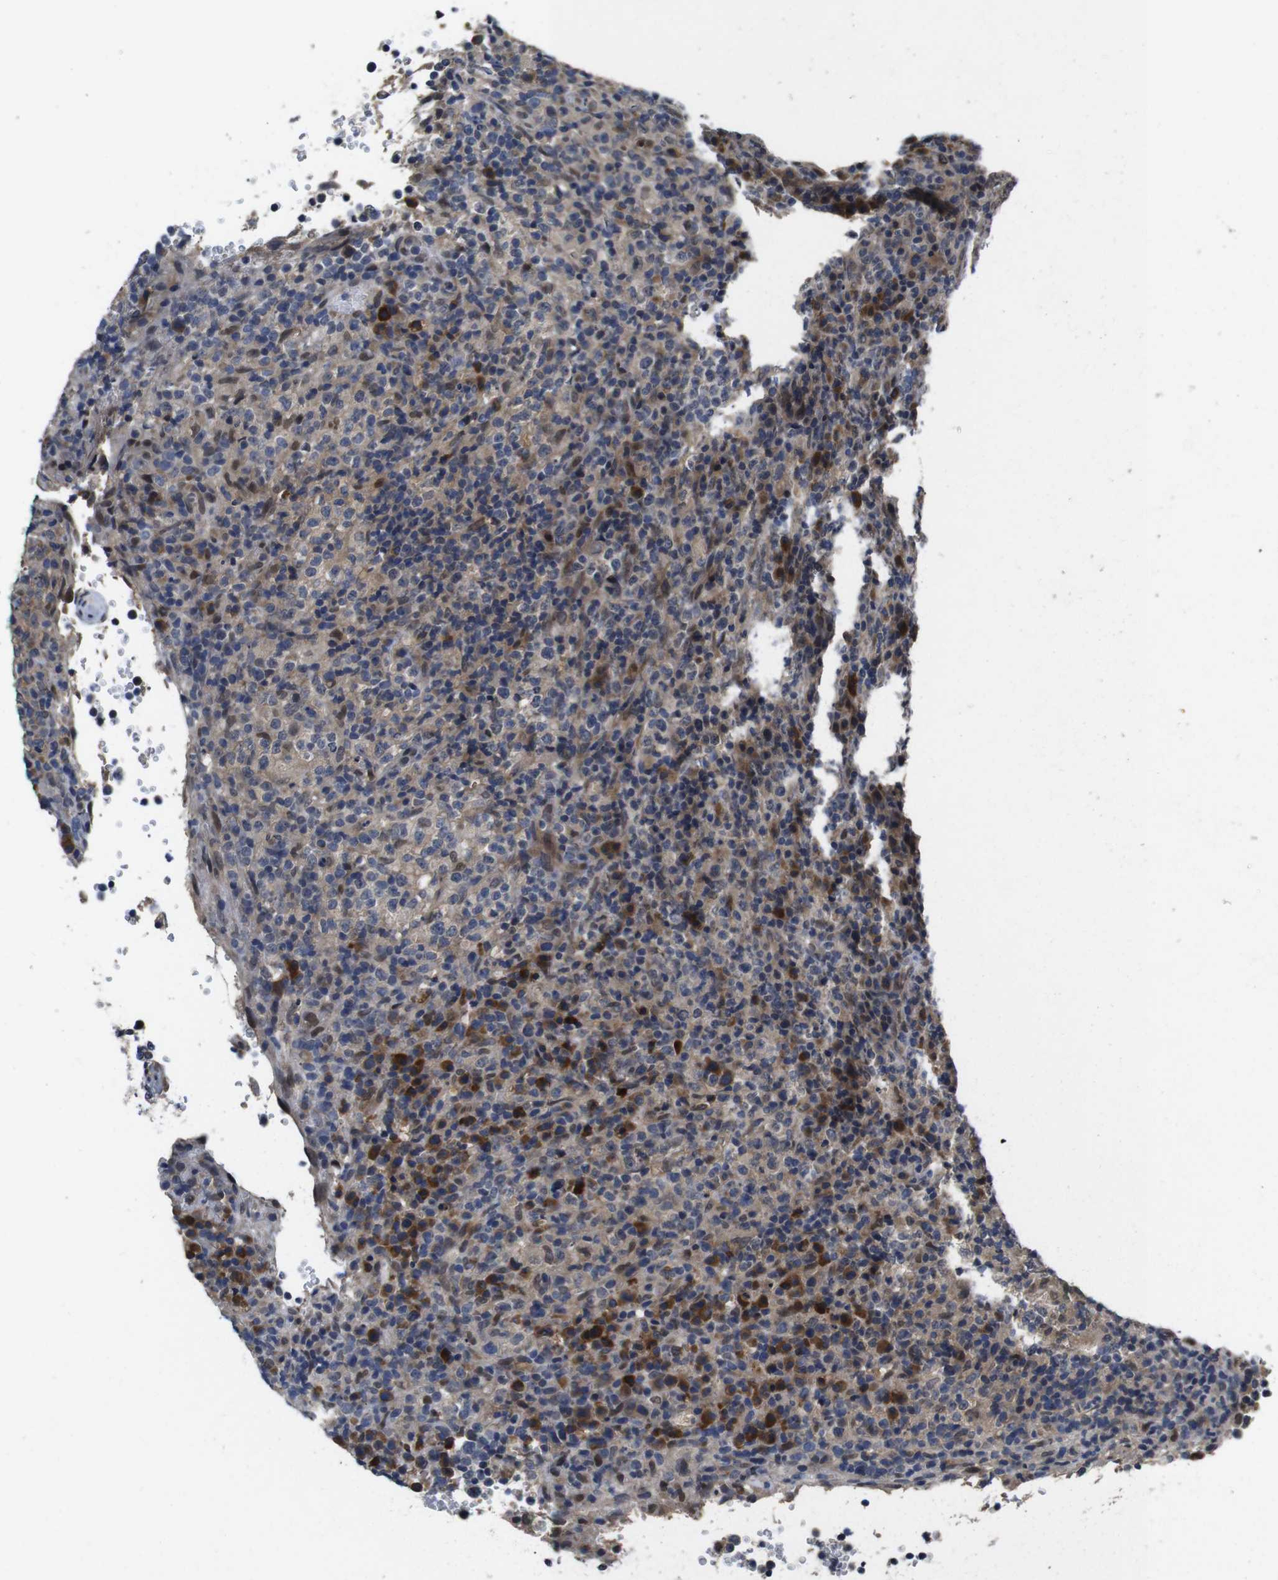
{"staining": {"intensity": "weak", "quantity": ">75%", "location": "cytoplasmic/membranous"}, "tissue": "lymphoma", "cell_type": "Tumor cells", "image_type": "cancer", "snomed": [{"axis": "morphology", "description": "Malignant lymphoma, non-Hodgkin's type, High grade"}, {"axis": "topography", "description": "Lymph node"}], "caption": "Malignant lymphoma, non-Hodgkin's type (high-grade) tissue reveals weak cytoplasmic/membranous positivity in approximately >75% of tumor cells, visualized by immunohistochemistry.", "gene": "ZBTB46", "patient": {"sex": "female", "age": 76}}